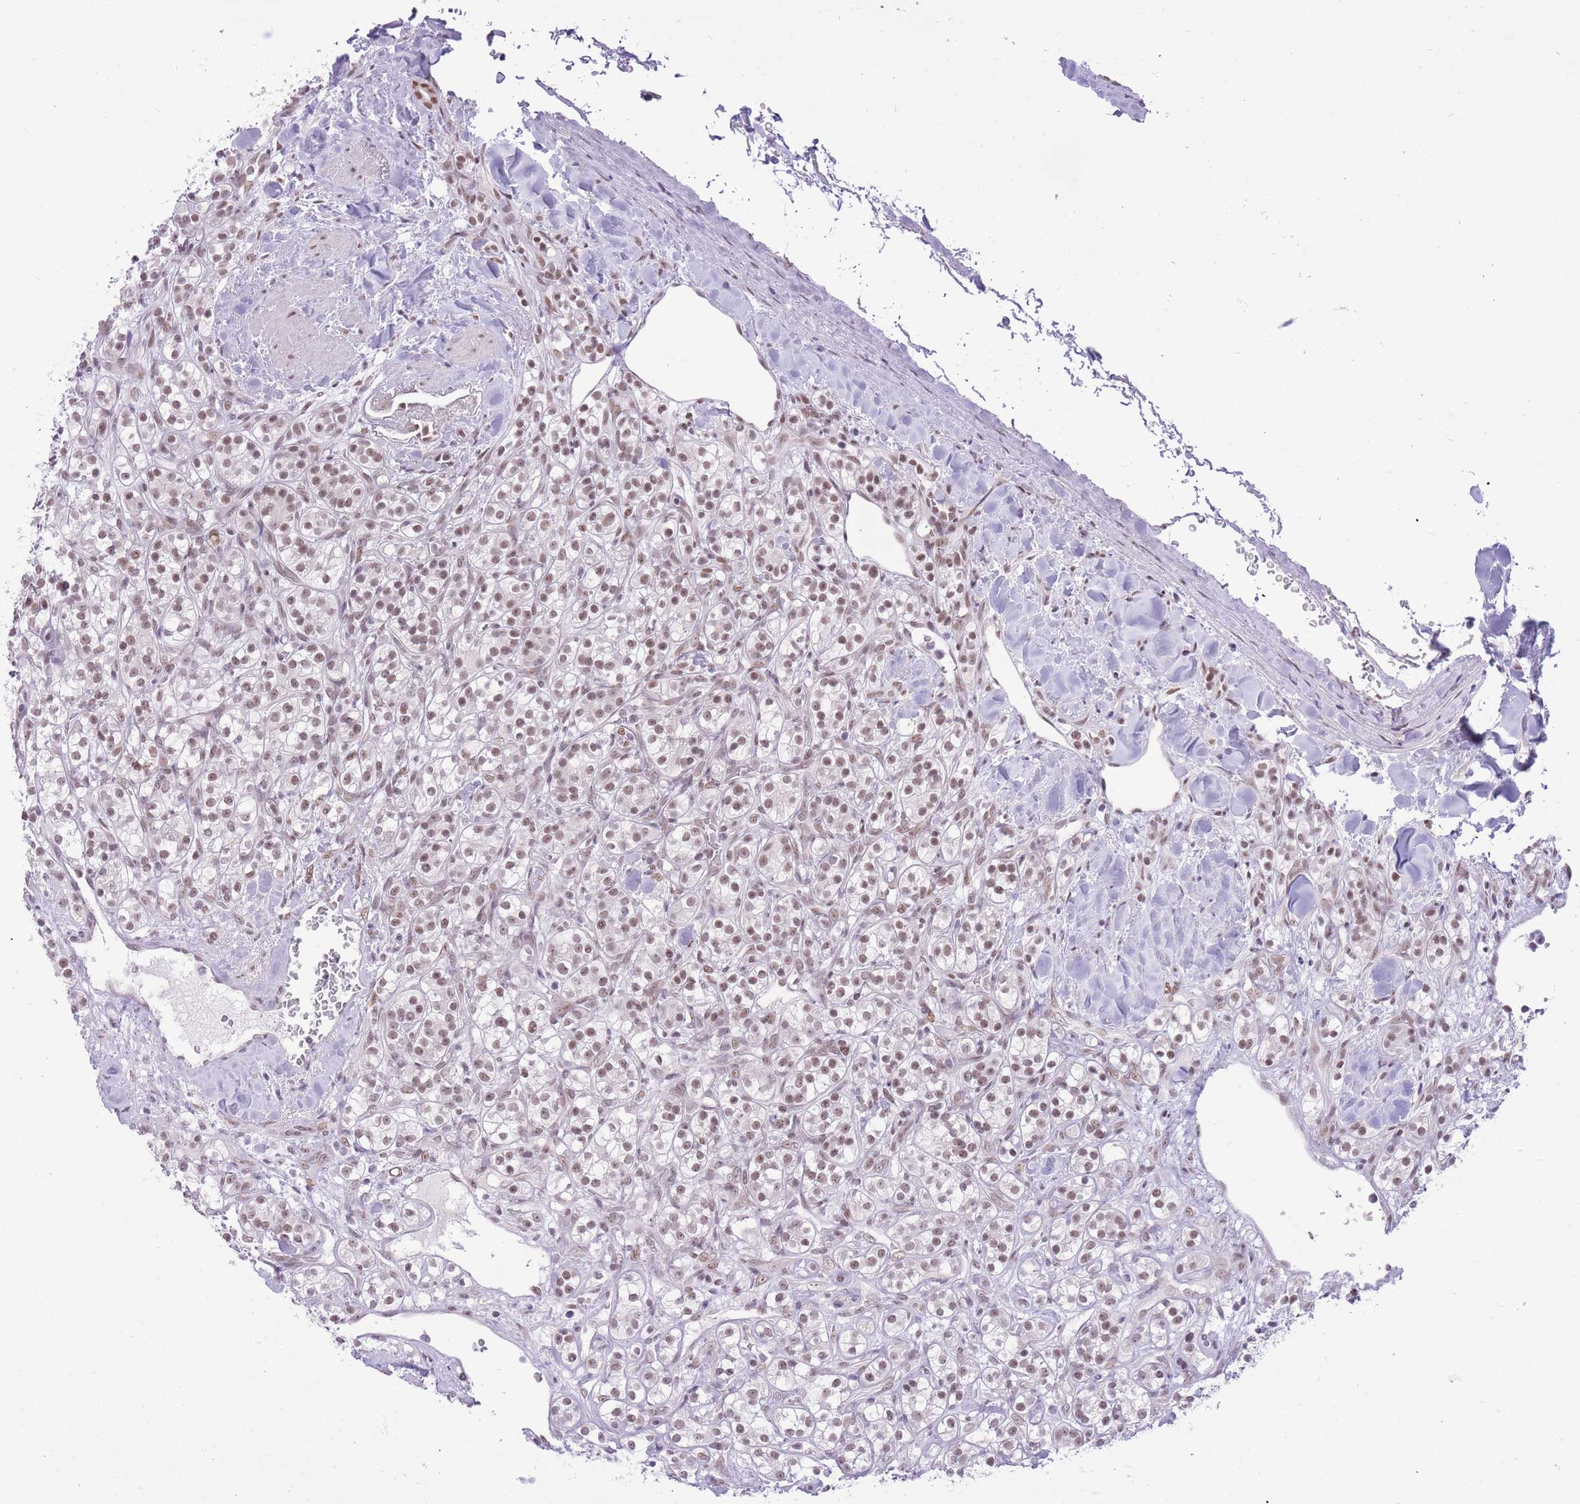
{"staining": {"intensity": "moderate", "quantity": ">75%", "location": "nuclear"}, "tissue": "renal cancer", "cell_type": "Tumor cells", "image_type": "cancer", "snomed": [{"axis": "morphology", "description": "Adenocarcinoma, NOS"}, {"axis": "topography", "description": "Kidney"}], "caption": "Renal adenocarcinoma was stained to show a protein in brown. There is medium levels of moderate nuclear expression in approximately >75% of tumor cells. The staining is performed using DAB brown chromogen to label protein expression. The nuclei are counter-stained blue using hematoxylin.", "gene": "ZBED5", "patient": {"sex": "male", "age": 77}}